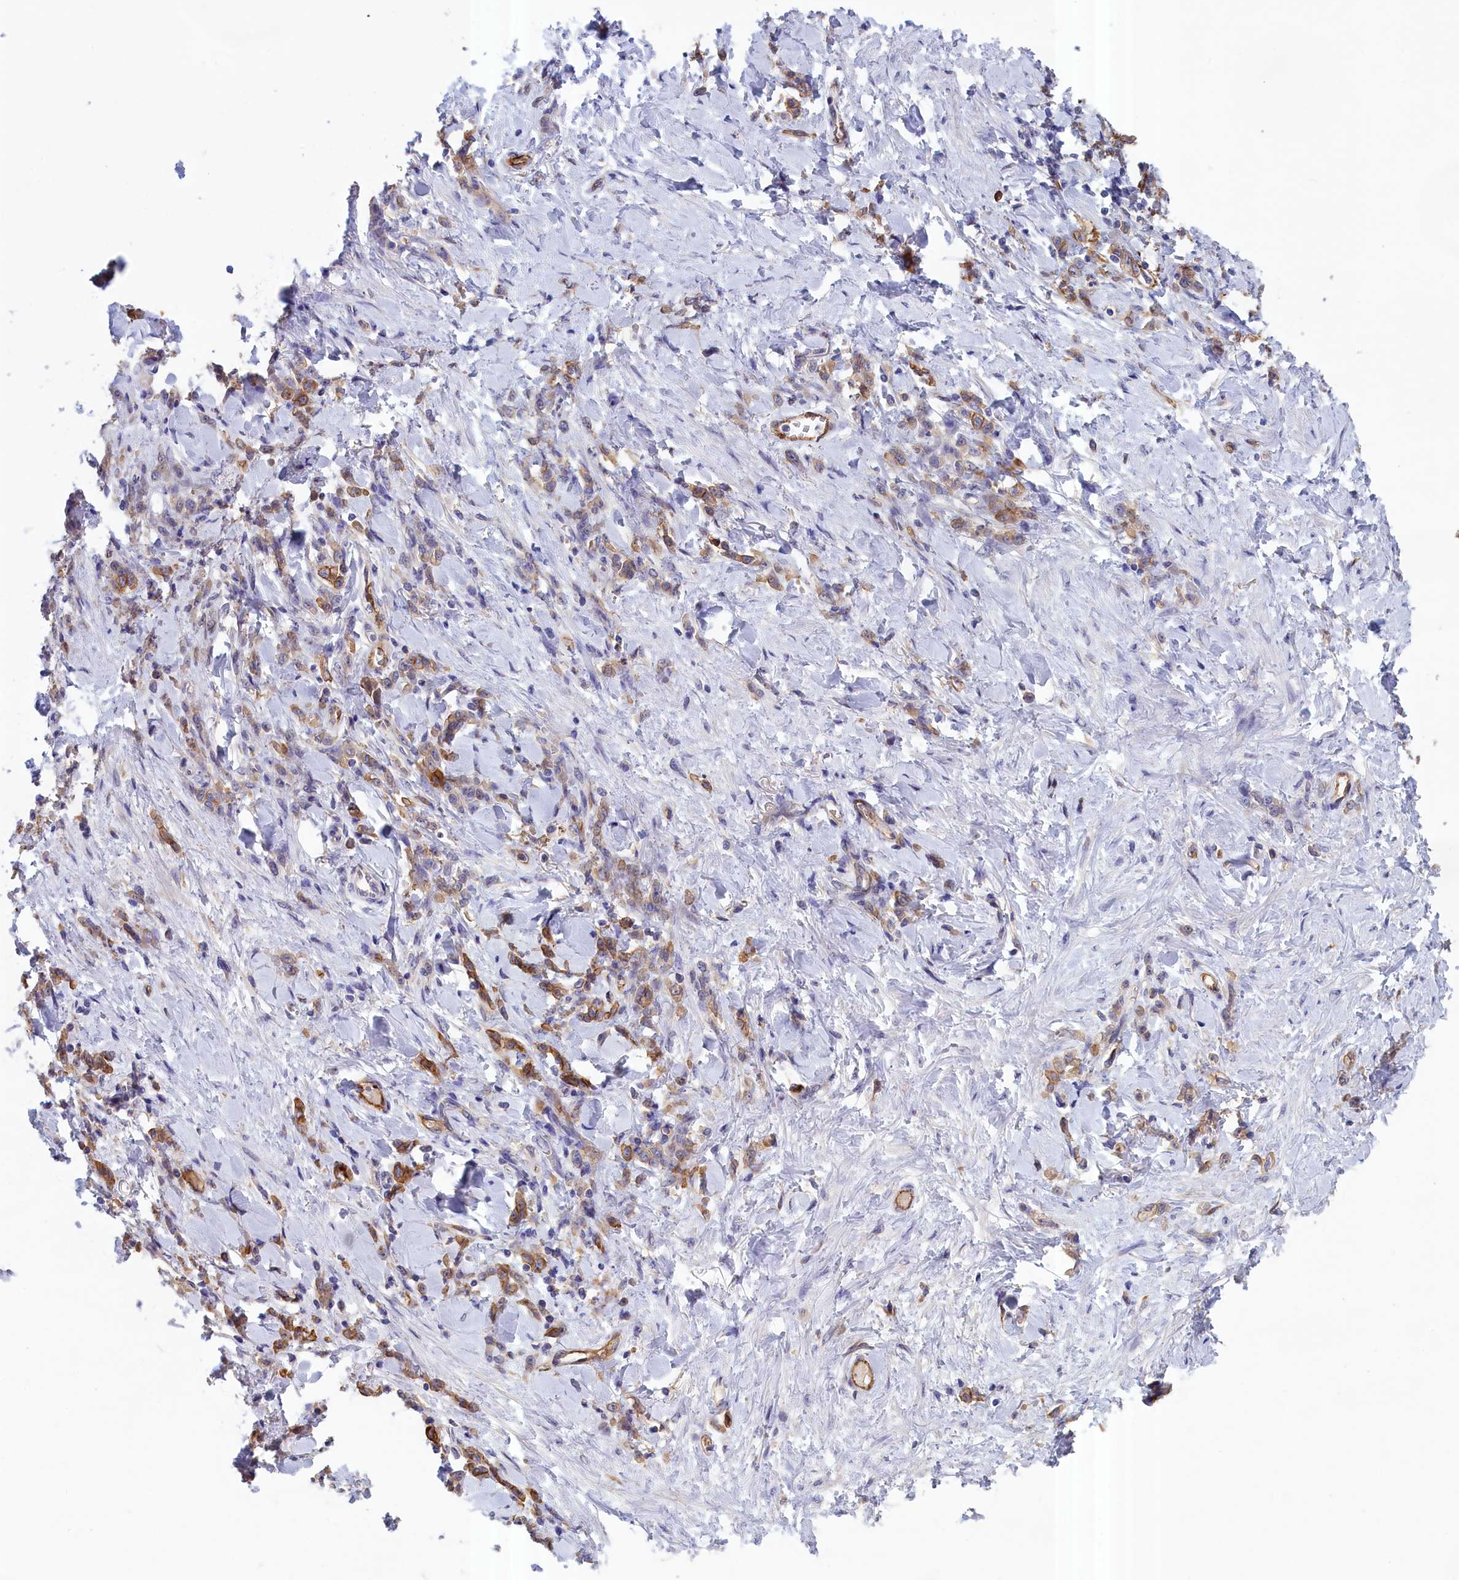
{"staining": {"intensity": "moderate", "quantity": ">75%", "location": "cytoplasmic/membranous"}, "tissue": "stomach cancer", "cell_type": "Tumor cells", "image_type": "cancer", "snomed": [{"axis": "morphology", "description": "Normal tissue, NOS"}, {"axis": "morphology", "description": "Adenocarcinoma, NOS"}, {"axis": "topography", "description": "Stomach"}], "caption": "There is medium levels of moderate cytoplasmic/membranous expression in tumor cells of stomach adenocarcinoma, as demonstrated by immunohistochemical staining (brown color).", "gene": "COL19A1", "patient": {"sex": "male", "age": 82}}